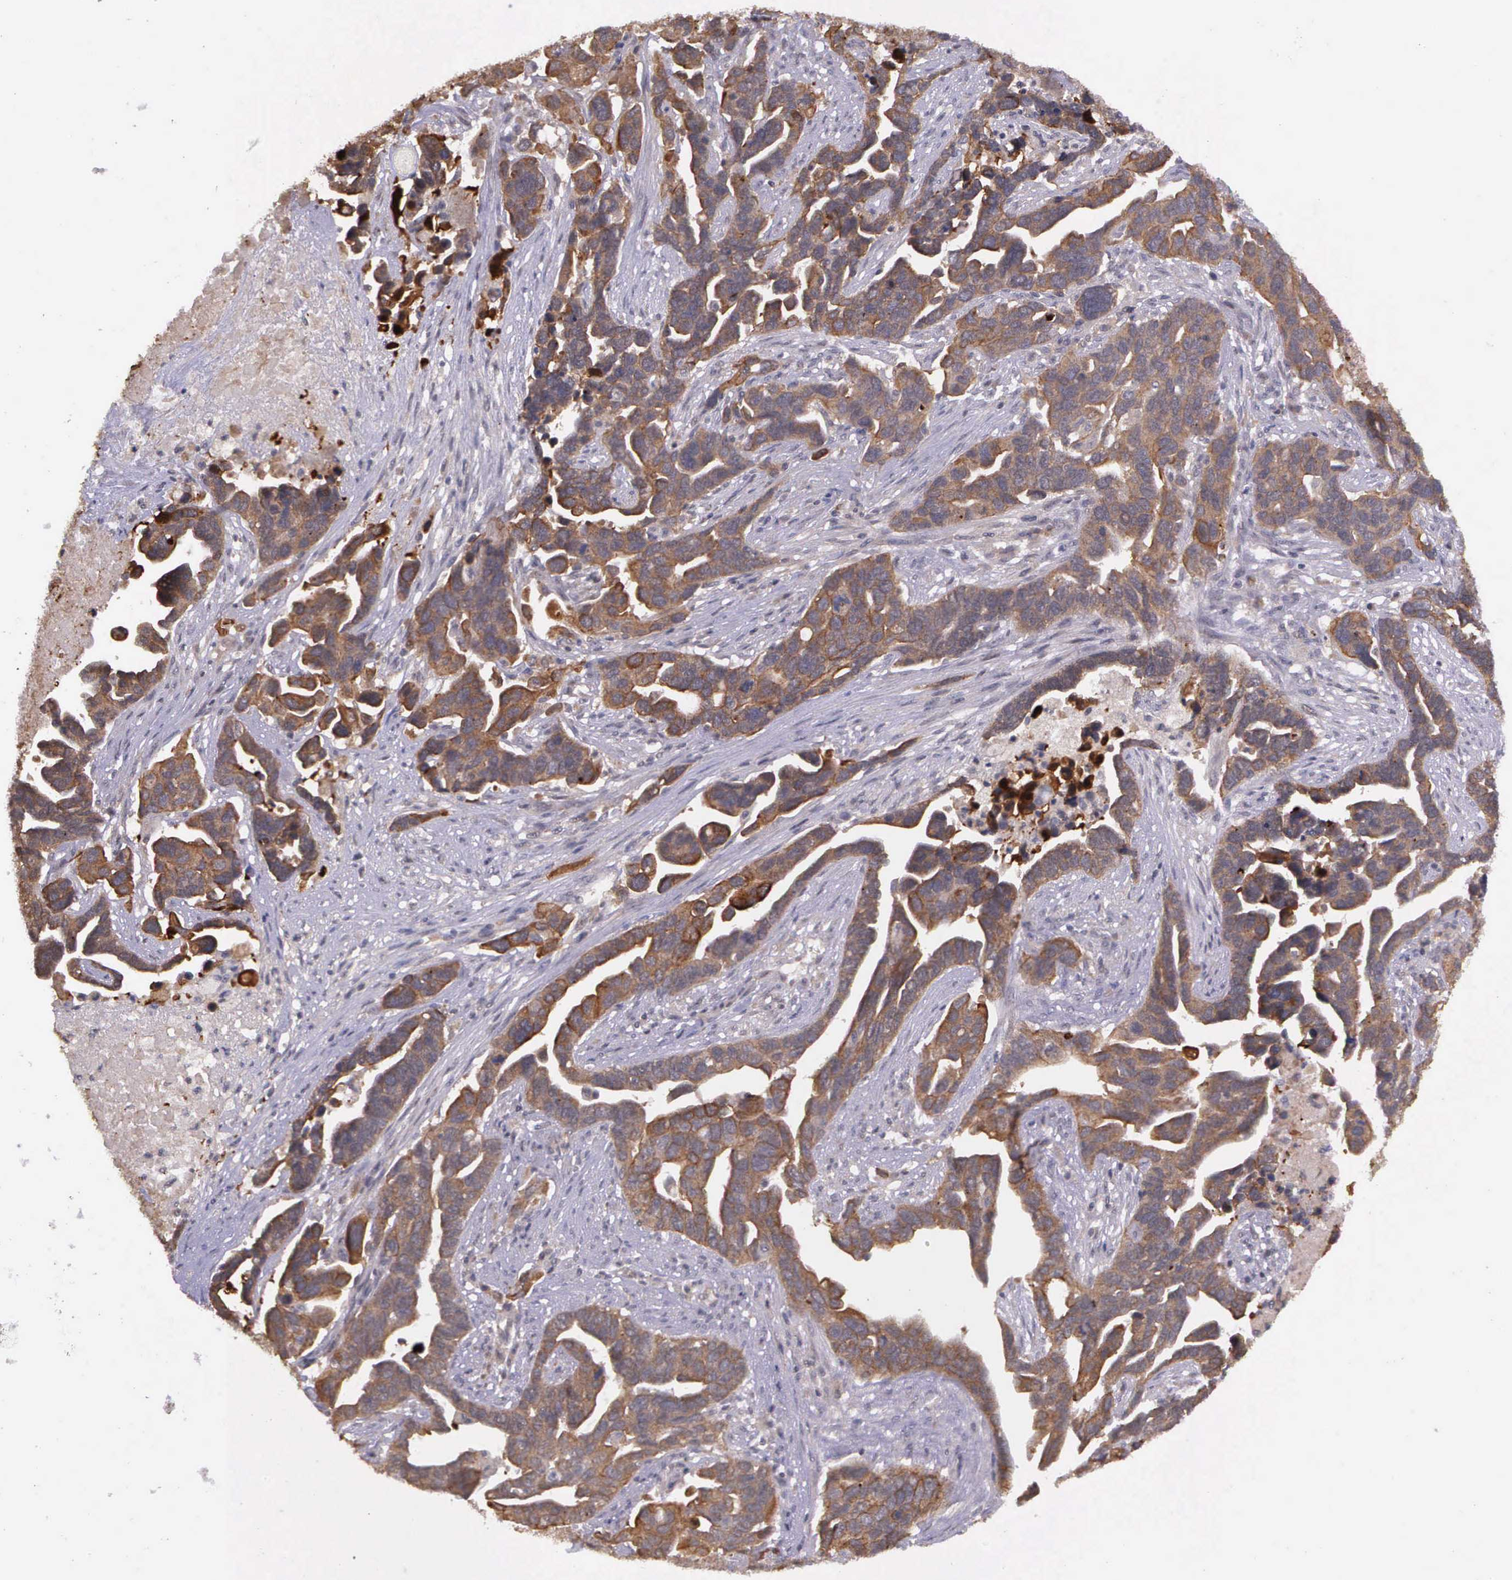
{"staining": {"intensity": "strong", "quantity": ">75%", "location": "cytoplasmic/membranous"}, "tissue": "ovarian cancer", "cell_type": "Tumor cells", "image_type": "cancer", "snomed": [{"axis": "morphology", "description": "Cystadenocarcinoma, serous, NOS"}, {"axis": "topography", "description": "Ovary"}], "caption": "Immunohistochemistry of human ovarian cancer displays high levels of strong cytoplasmic/membranous staining in about >75% of tumor cells. (DAB IHC, brown staining for protein, blue staining for nuclei).", "gene": "PRICKLE3", "patient": {"sex": "female", "age": 54}}